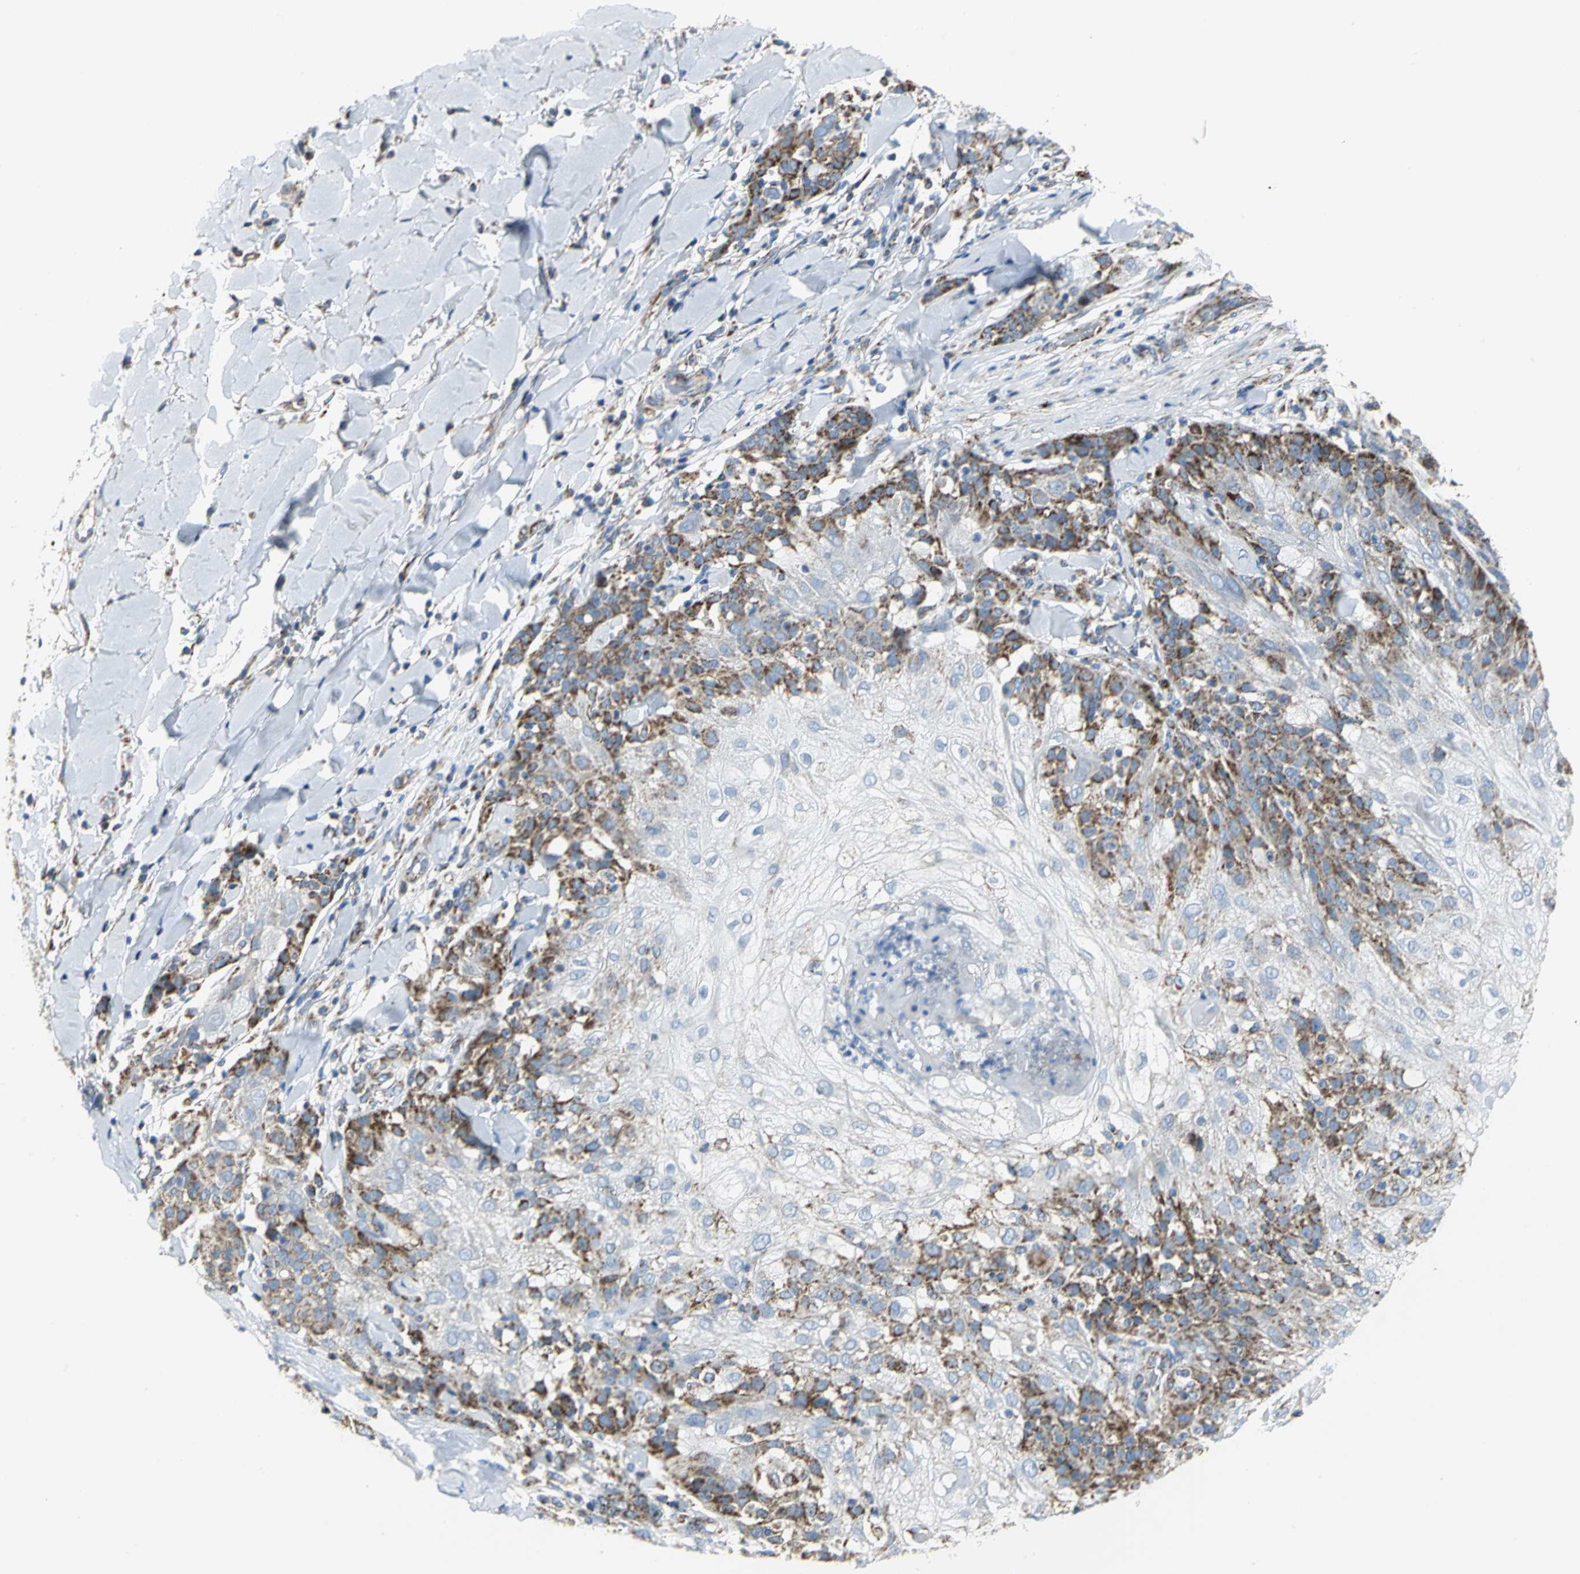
{"staining": {"intensity": "moderate", "quantity": "25%-75%", "location": "cytoplasmic/membranous"}, "tissue": "skin cancer", "cell_type": "Tumor cells", "image_type": "cancer", "snomed": [{"axis": "morphology", "description": "Normal tissue, NOS"}, {"axis": "morphology", "description": "Squamous cell carcinoma, NOS"}, {"axis": "topography", "description": "Skin"}], "caption": "High-power microscopy captured an immunohistochemistry photomicrograph of skin squamous cell carcinoma, revealing moderate cytoplasmic/membranous expression in approximately 25%-75% of tumor cells.", "gene": "NTRK1", "patient": {"sex": "female", "age": 83}}